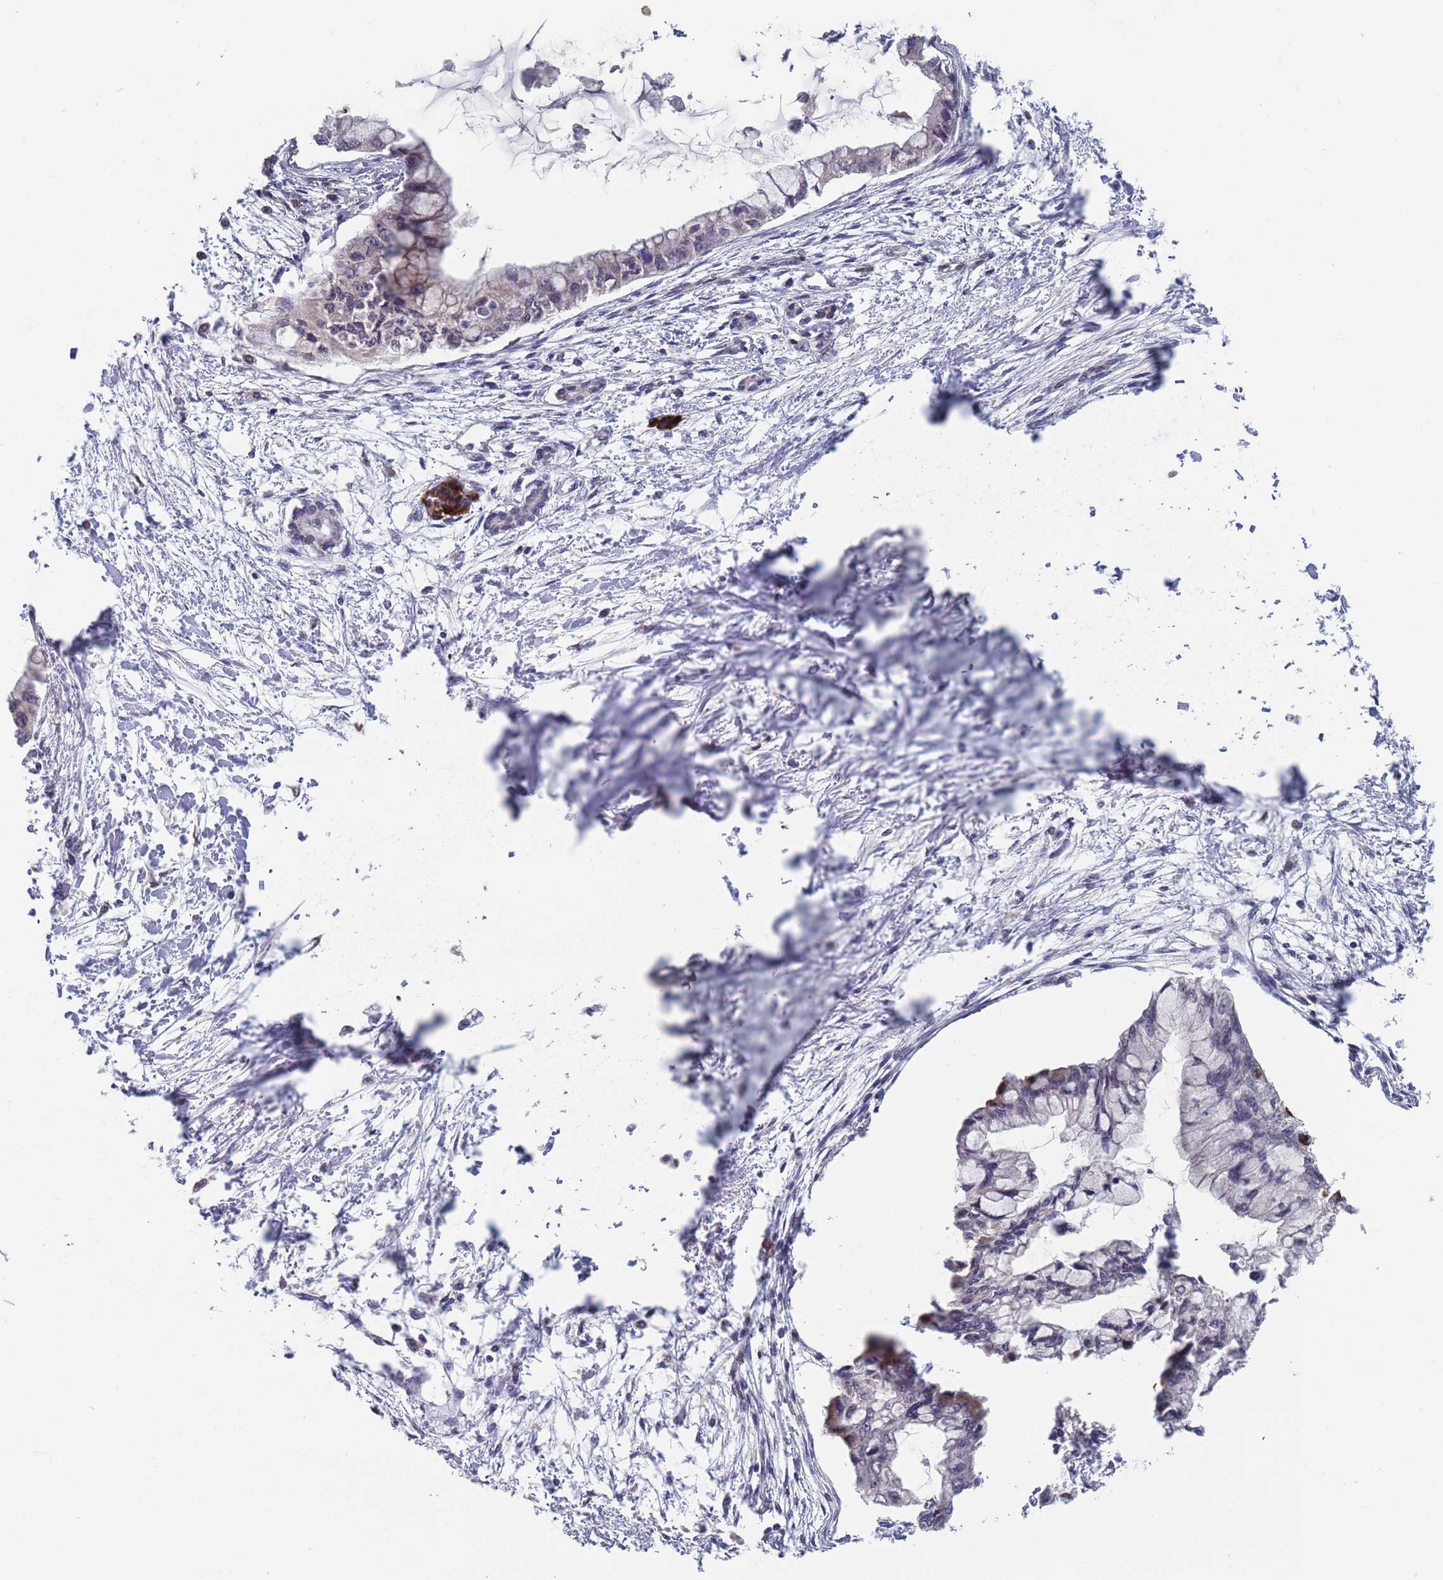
{"staining": {"intensity": "moderate", "quantity": "<25%", "location": "cytoplasmic/membranous"}, "tissue": "pancreatic cancer", "cell_type": "Tumor cells", "image_type": "cancer", "snomed": [{"axis": "morphology", "description": "Adenocarcinoma, NOS"}, {"axis": "topography", "description": "Pancreas"}], "caption": "This micrograph reveals pancreatic cancer (adenocarcinoma) stained with IHC to label a protein in brown. The cytoplasmic/membranous of tumor cells show moderate positivity for the protein. Nuclei are counter-stained blue.", "gene": "SDHAF3", "patient": {"sex": "male", "age": 48}}